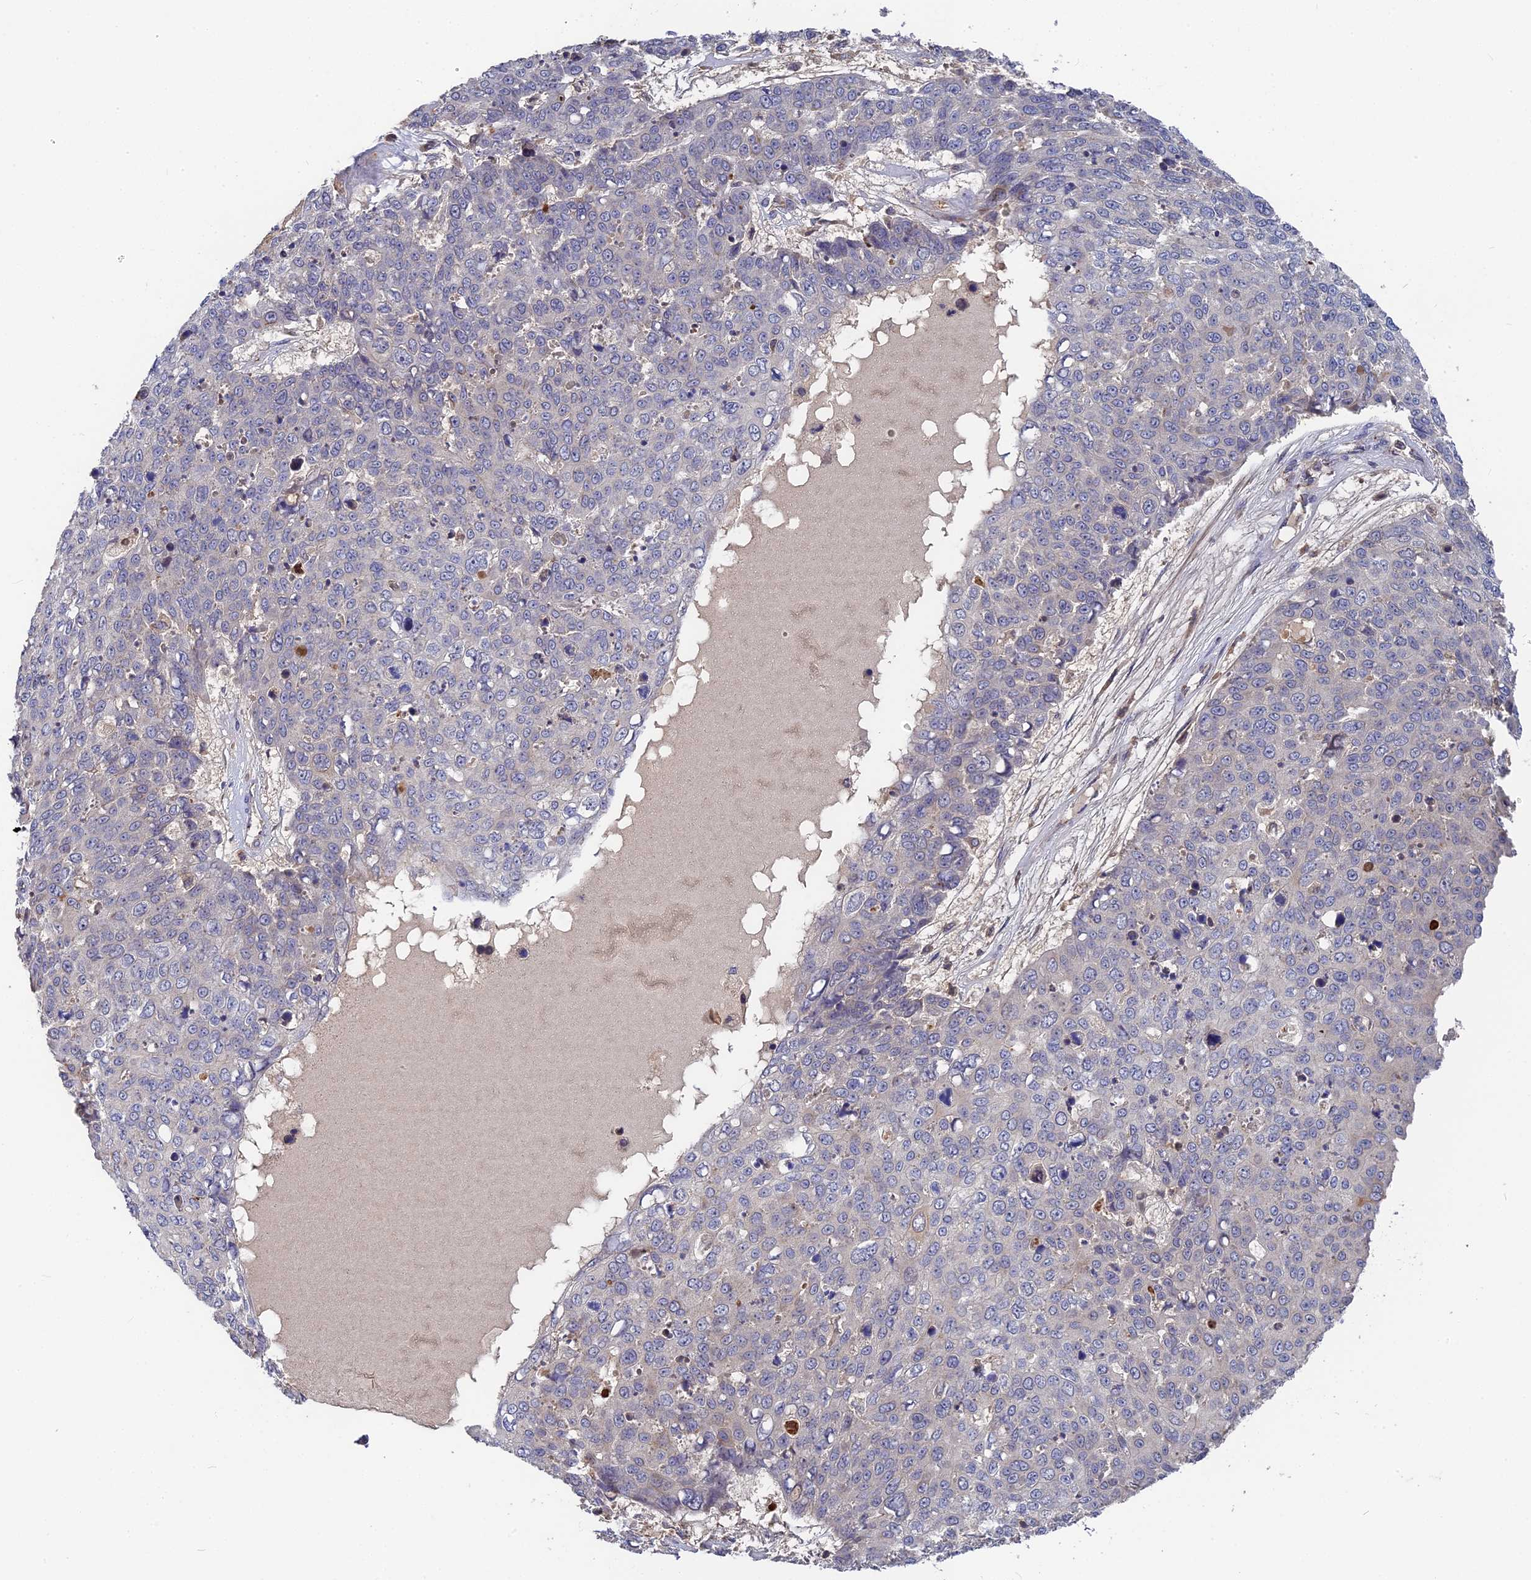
{"staining": {"intensity": "negative", "quantity": "none", "location": "none"}, "tissue": "skin cancer", "cell_type": "Tumor cells", "image_type": "cancer", "snomed": [{"axis": "morphology", "description": "Squamous cell carcinoma, NOS"}, {"axis": "topography", "description": "Skin"}], "caption": "Skin squamous cell carcinoma stained for a protein using IHC exhibits no positivity tumor cells.", "gene": "RPIA", "patient": {"sex": "male", "age": 71}}